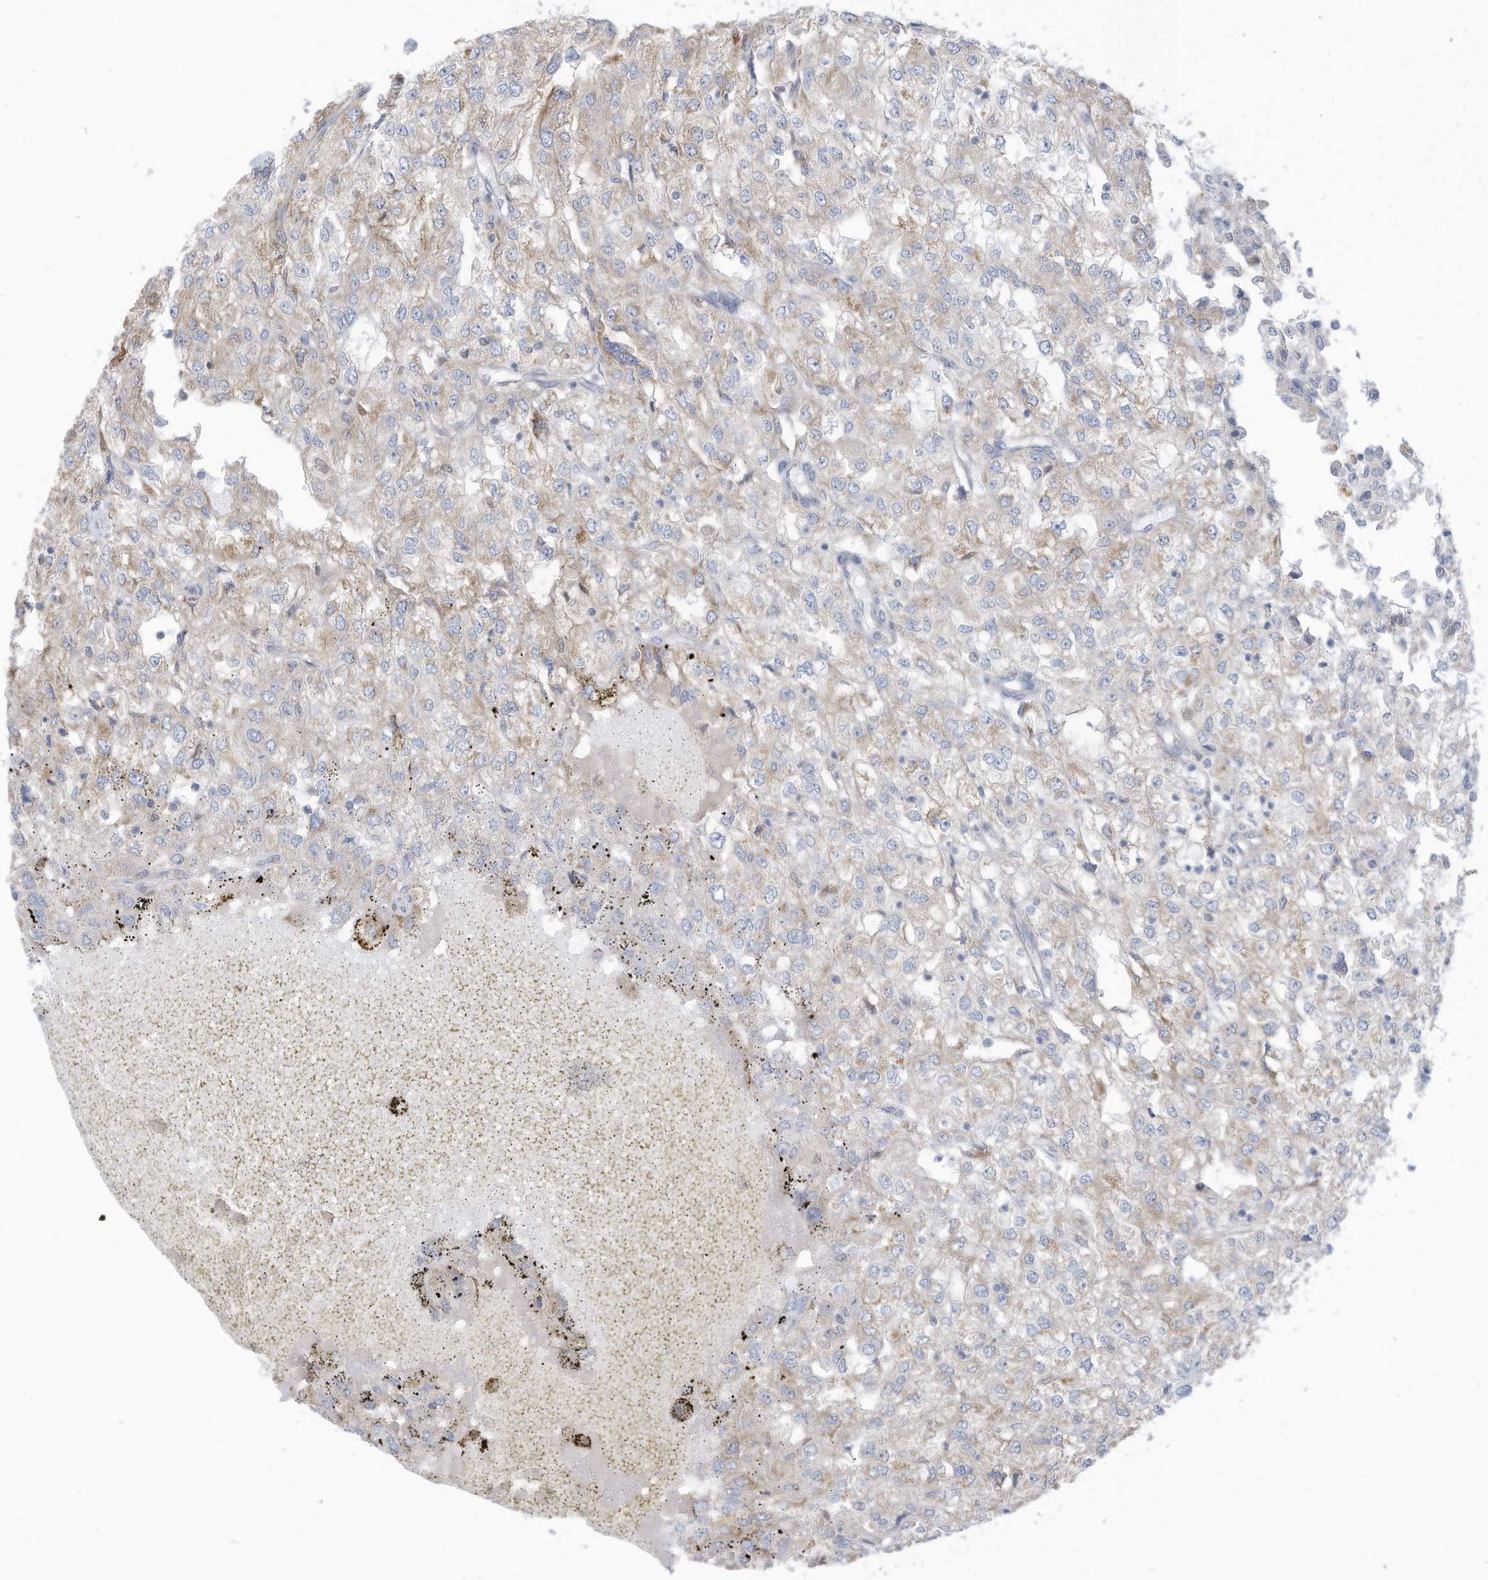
{"staining": {"intensity": "weak", "quantity": "<25%", "location": "cytoplasmic/membranous"}, "tissue": "renal cancer", "cell_type": "Tumor cells", "image_type": "cancer", "snomed": [{"axis": "morphology", "description": "Adenocarcinoma, NOS"}, {"axis": "topography", "description": "Kidney"}], "caption": "Renal adenocarcinoma was stained to show a protein in brown. There is no significant expression in tumor cells.", "gene": "SCGB1D2", "patient": {"sex": "female", "age": 54}}